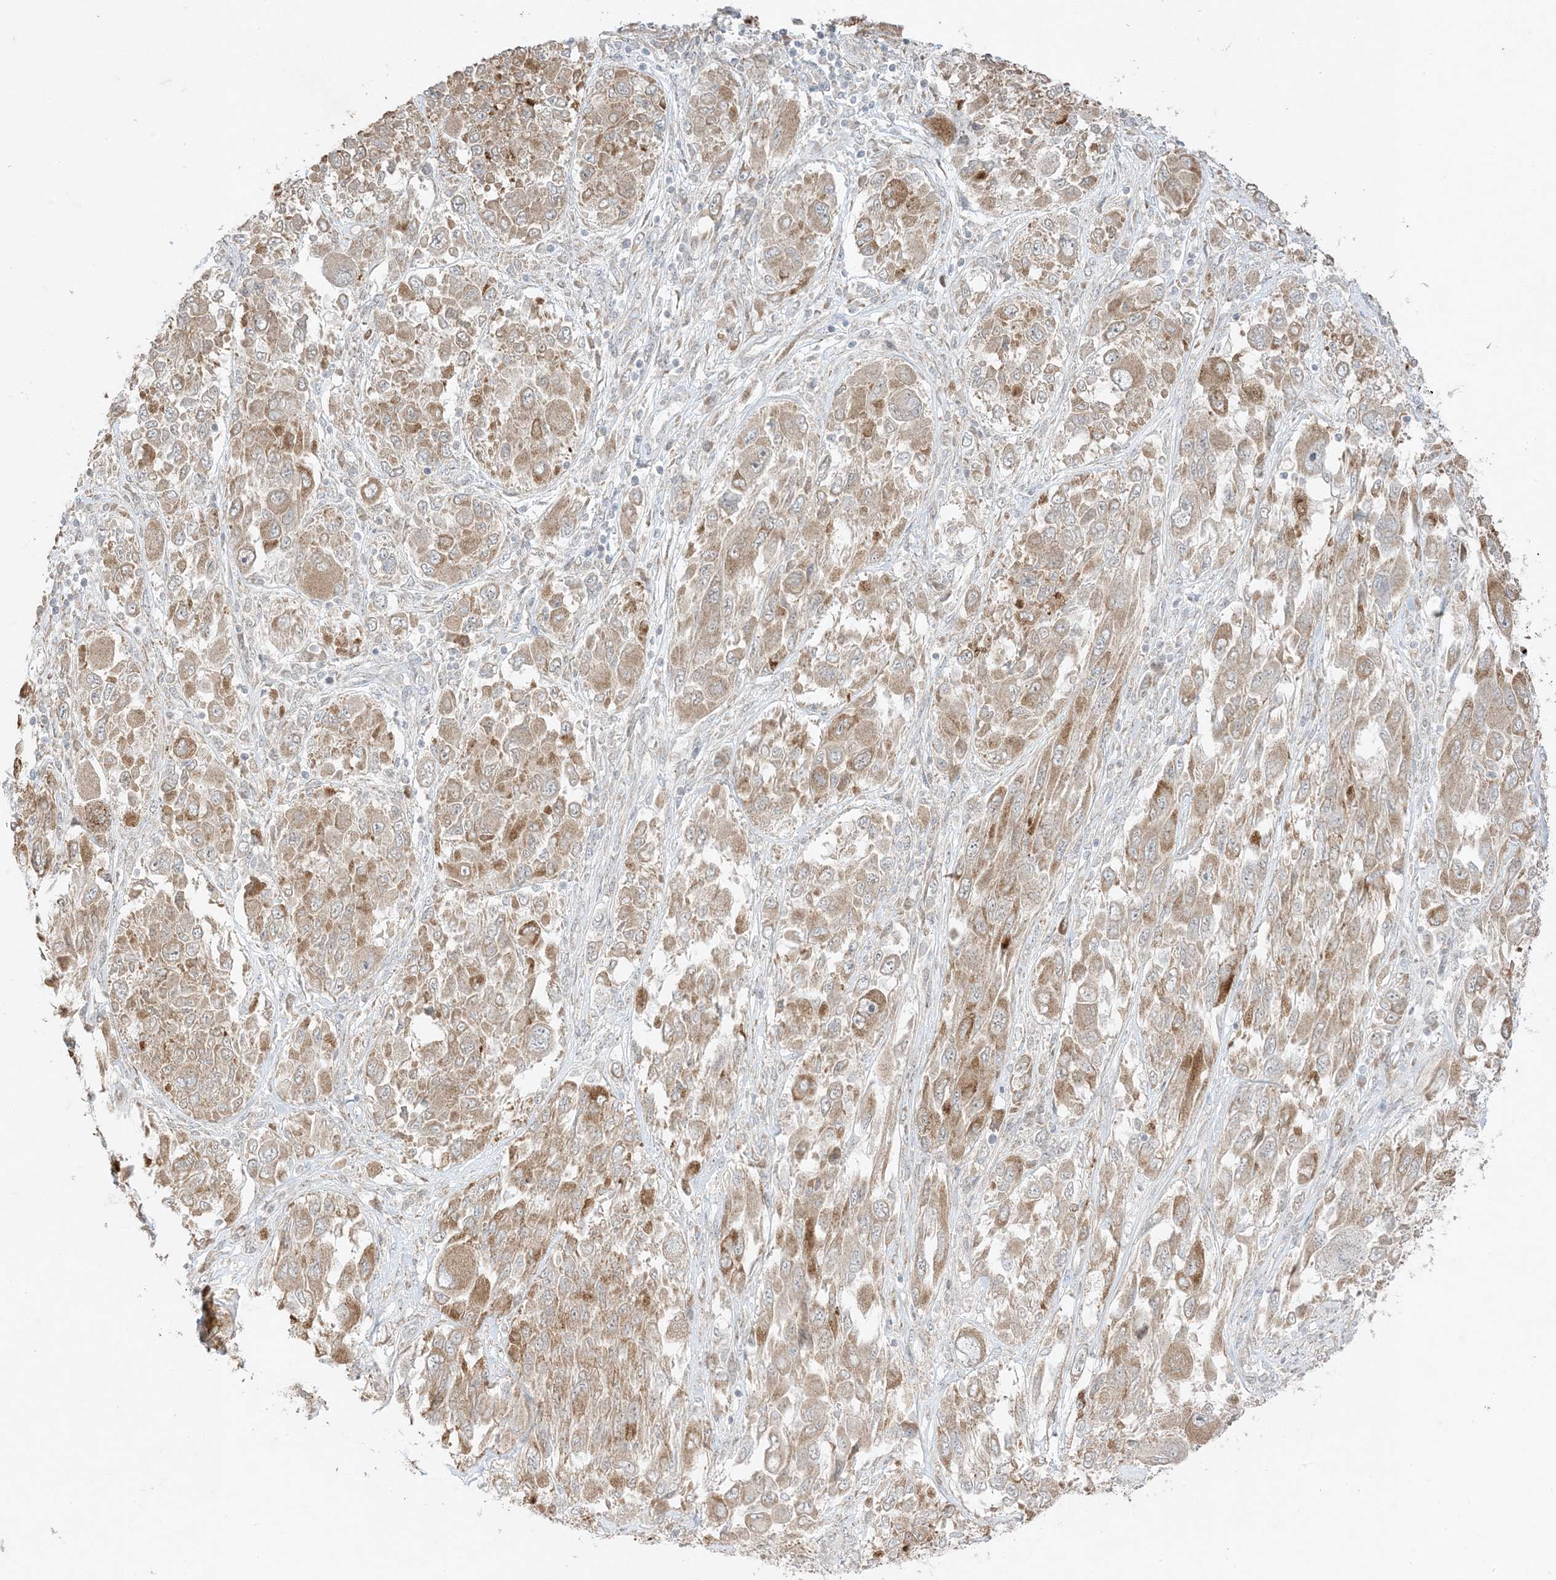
{"staining": {"intensity": "moderate", "quantity": "25%-75%", "location": "cytoplasmic/membranous"}, "tissue": "melanoma", "cell_type": "Tumor cells", "image_type": "cancer", "snomed": [{"axis": "morphology", "description": "Malignant melanoma, NOS"}, {"axis": "topography", "description": "Skin"}], "caption": "High-magnification brightfield microscopy of melanoma stained with DAB (brown) and counterstained with hematoxylin (blue). tumor cells exhibit moderate cytoplasmic/membranous staining is appreciated in approximately25%-75% of cells.", "gene": "ODC1", "patient": {"sex": "female", "age": 91}}